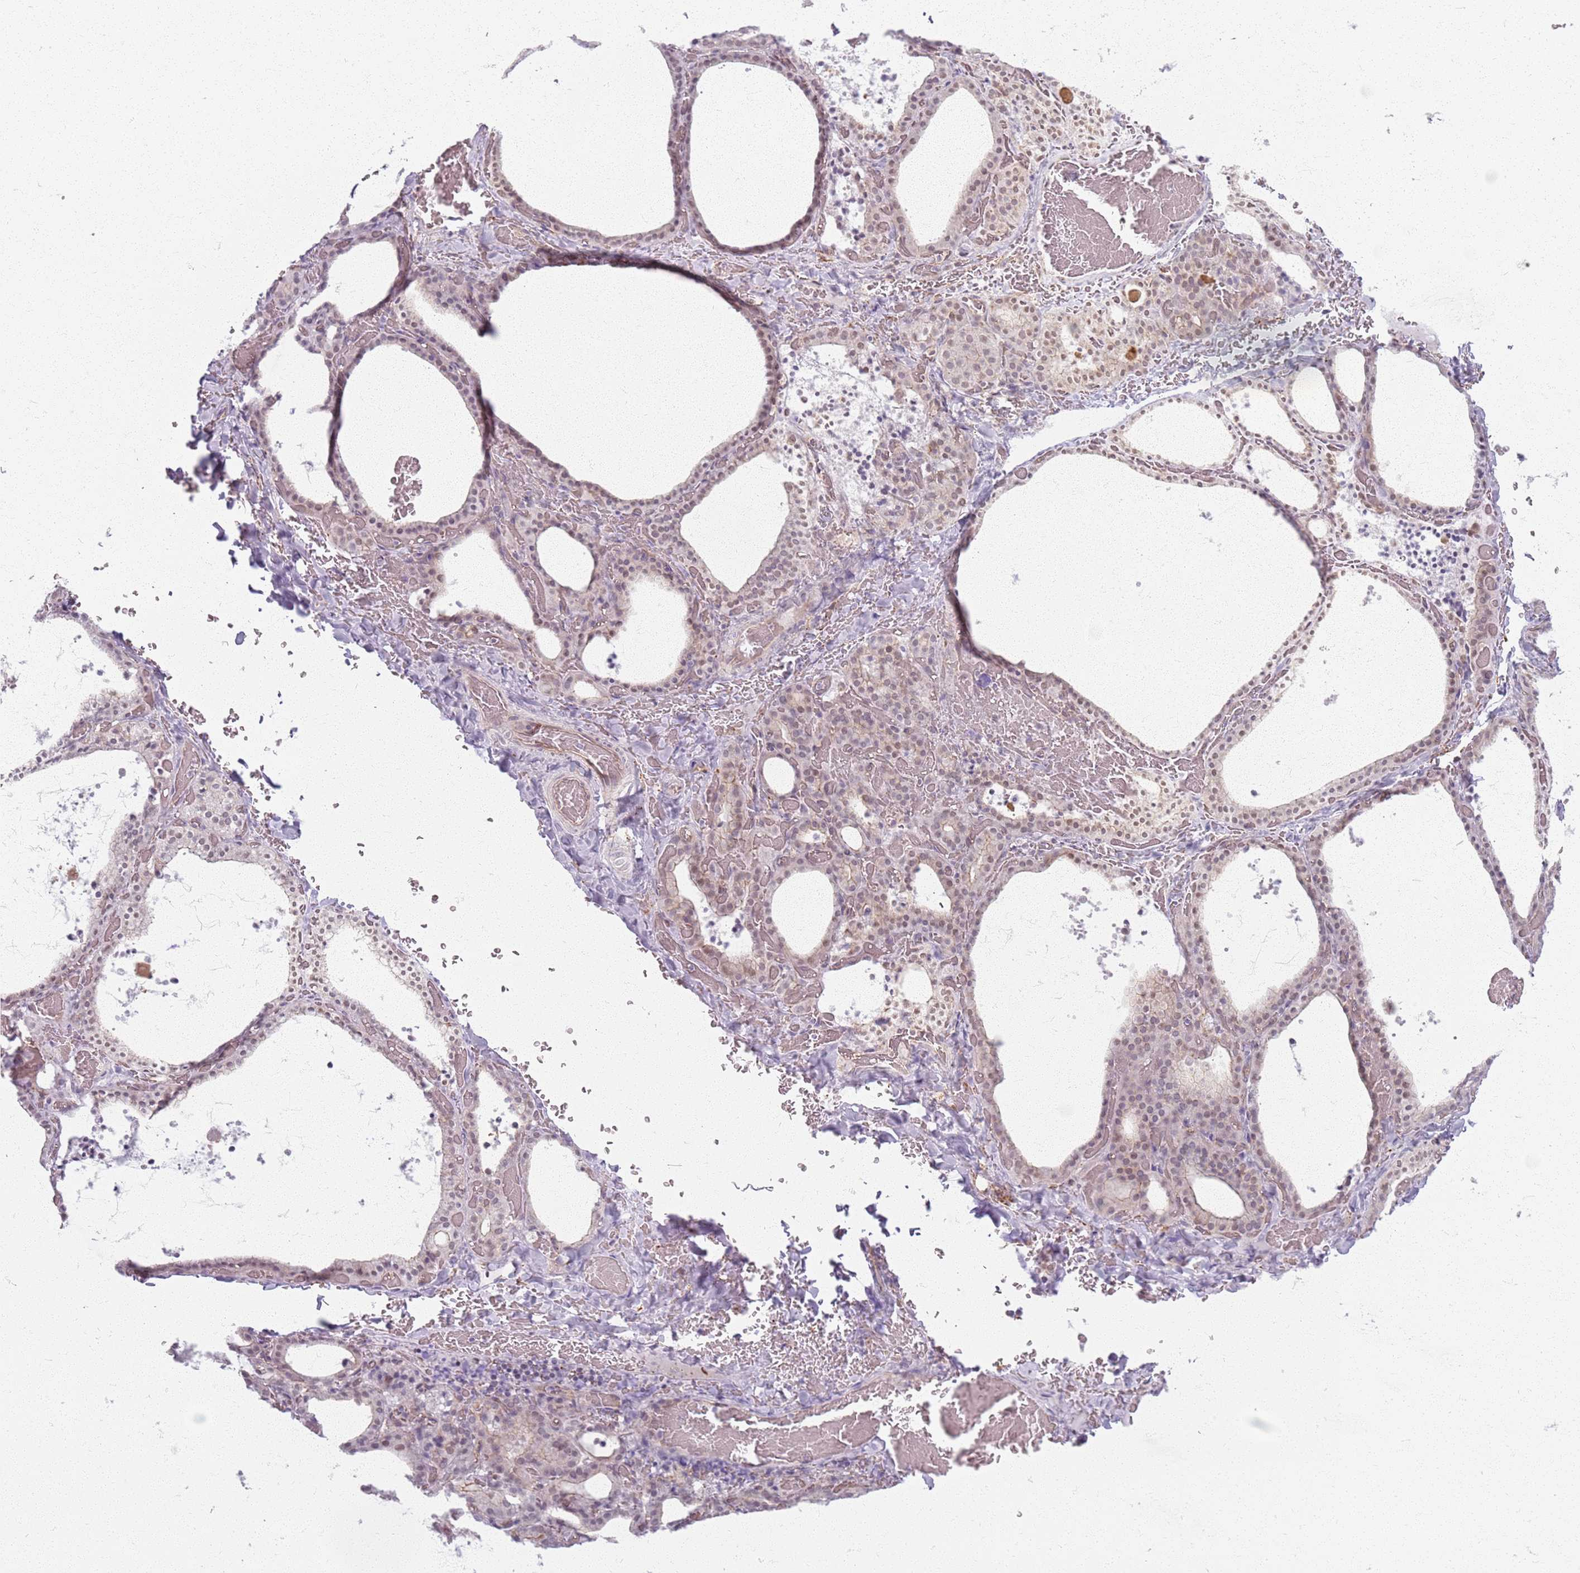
{"staining": {"intensity": "weak", "quantity": "25%-75%", "location": "cytoplasmic/membranous,nuclear"}, "tissue": "thyroid gland", "cell_type": "Glandular cells", "image_type": "normal", "snomed": [{"axis": "morphology", "description": "Normal tissue, NOS"}, {"axis": "topography", "description": "Thyroid gland"}], "caption": "Normal thyroid gland was stained to show a protein in brown. There is low levels of weak cytoplasmic/membranous,nuclear positivity in about 25%-75% of glandular cells.", "gene": "KCNA5", "patient": {"sex": "female", "age": 39}}